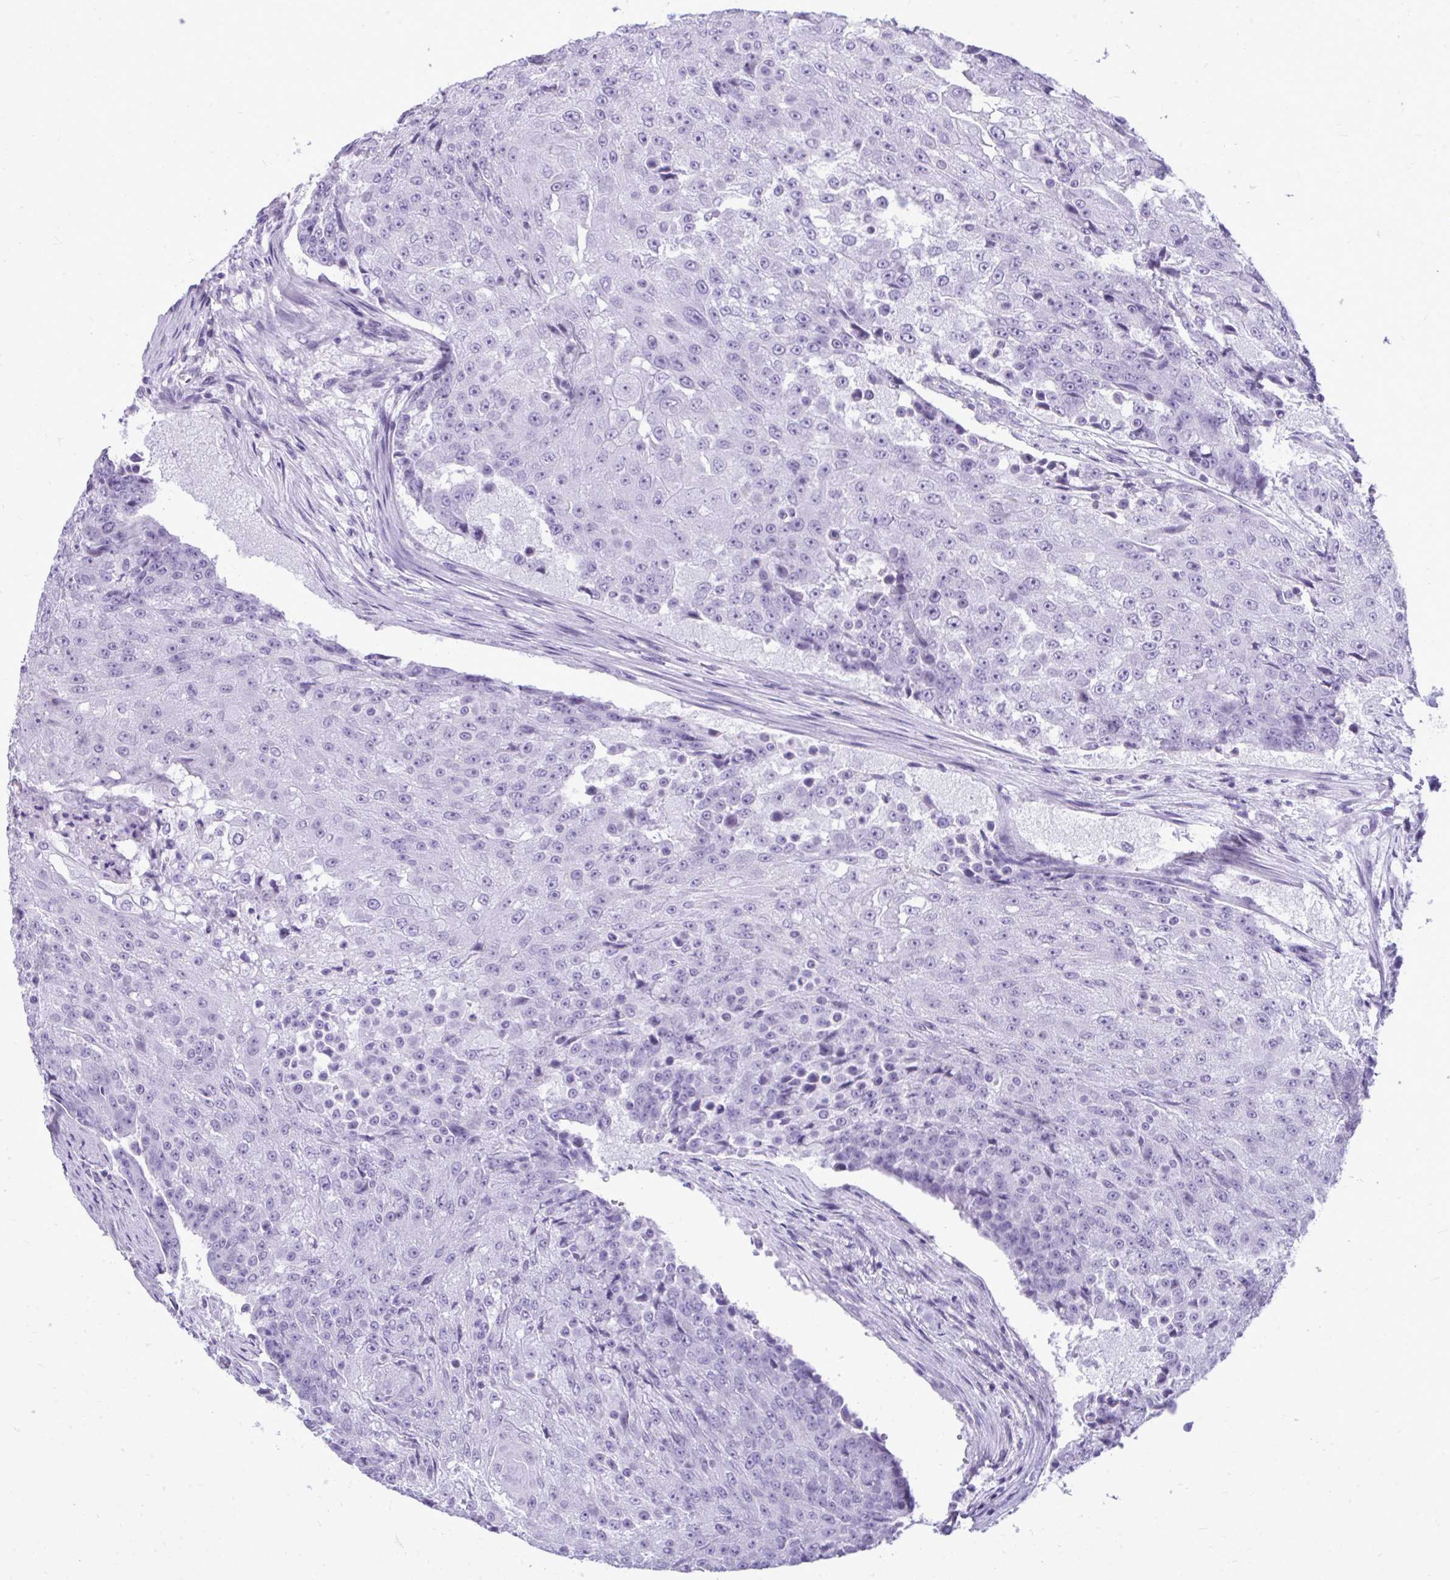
{"staining": {"intensity": "negative", "quantity": "none", "location": "none"}, "tissue": "urothelial cancer", "cell_type": "Tumor cells", "image_type": "cancer", "snomed": [{"axis": "morphology", "description": "Urothelial carcinoma, High grade"}, {"axis": "topography", "description": "Urinary bladder"}], "caption": "A photomicrograph of human urothelial carcinoma (high-grade) is negative for staining in tumor cells. Nuclei are stained in blue.", "gene": "PRM2", "patient": {"sex": "female", "age": 63}}